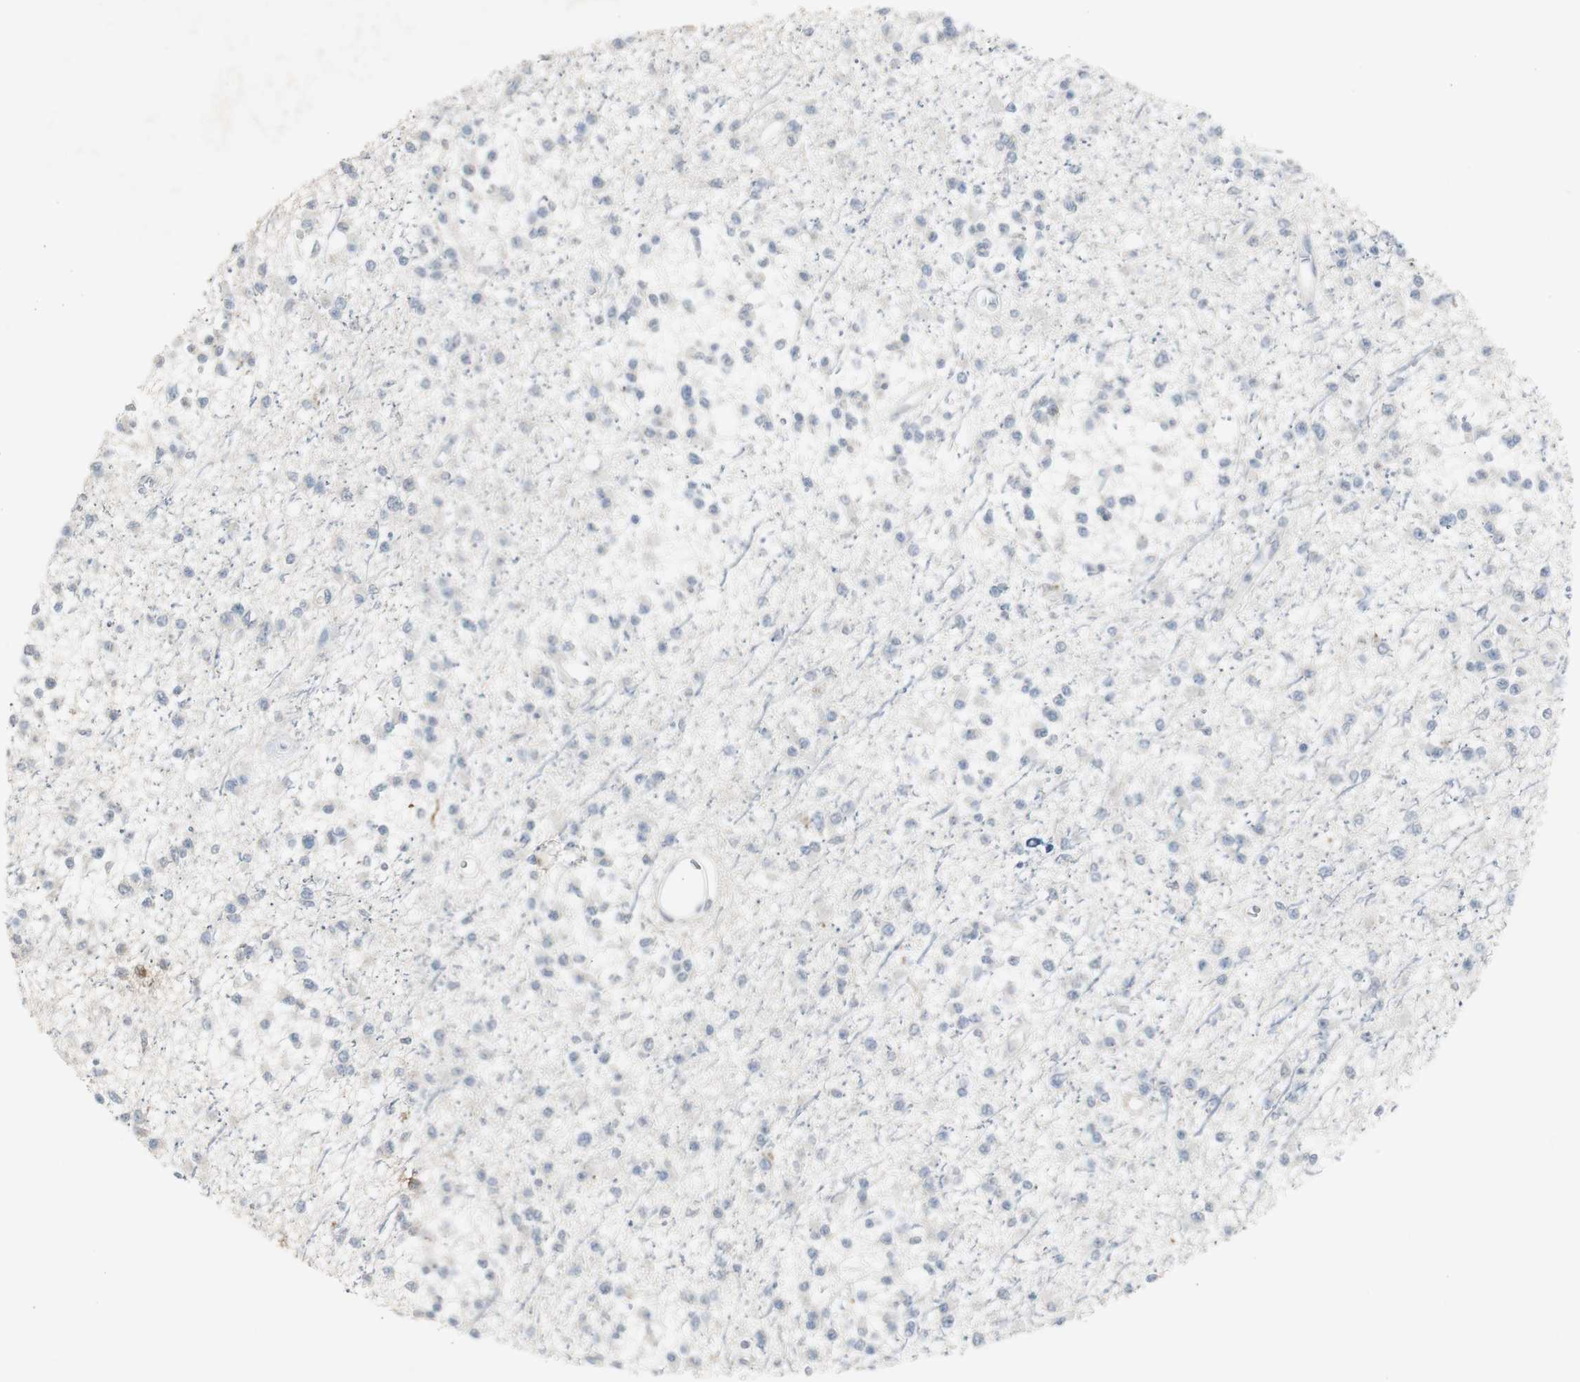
{"staining": {"intensity": "negative", "quantity": "none", "location": "none"}, "tissue": "glioma", "cell_type": "Tumor cells", "image_type": "cancer", "snomed": [{"axis": "morphology", "description": "Glioma, malignant, Low grade"}, {"axis": "topography", "description": "Brain"}], "caption": "Photomicrograph shows no protein positivity in tumor cells of glioma tissue.", "gene": "TK1", "patient": {"sex": "female", "age": 22}}